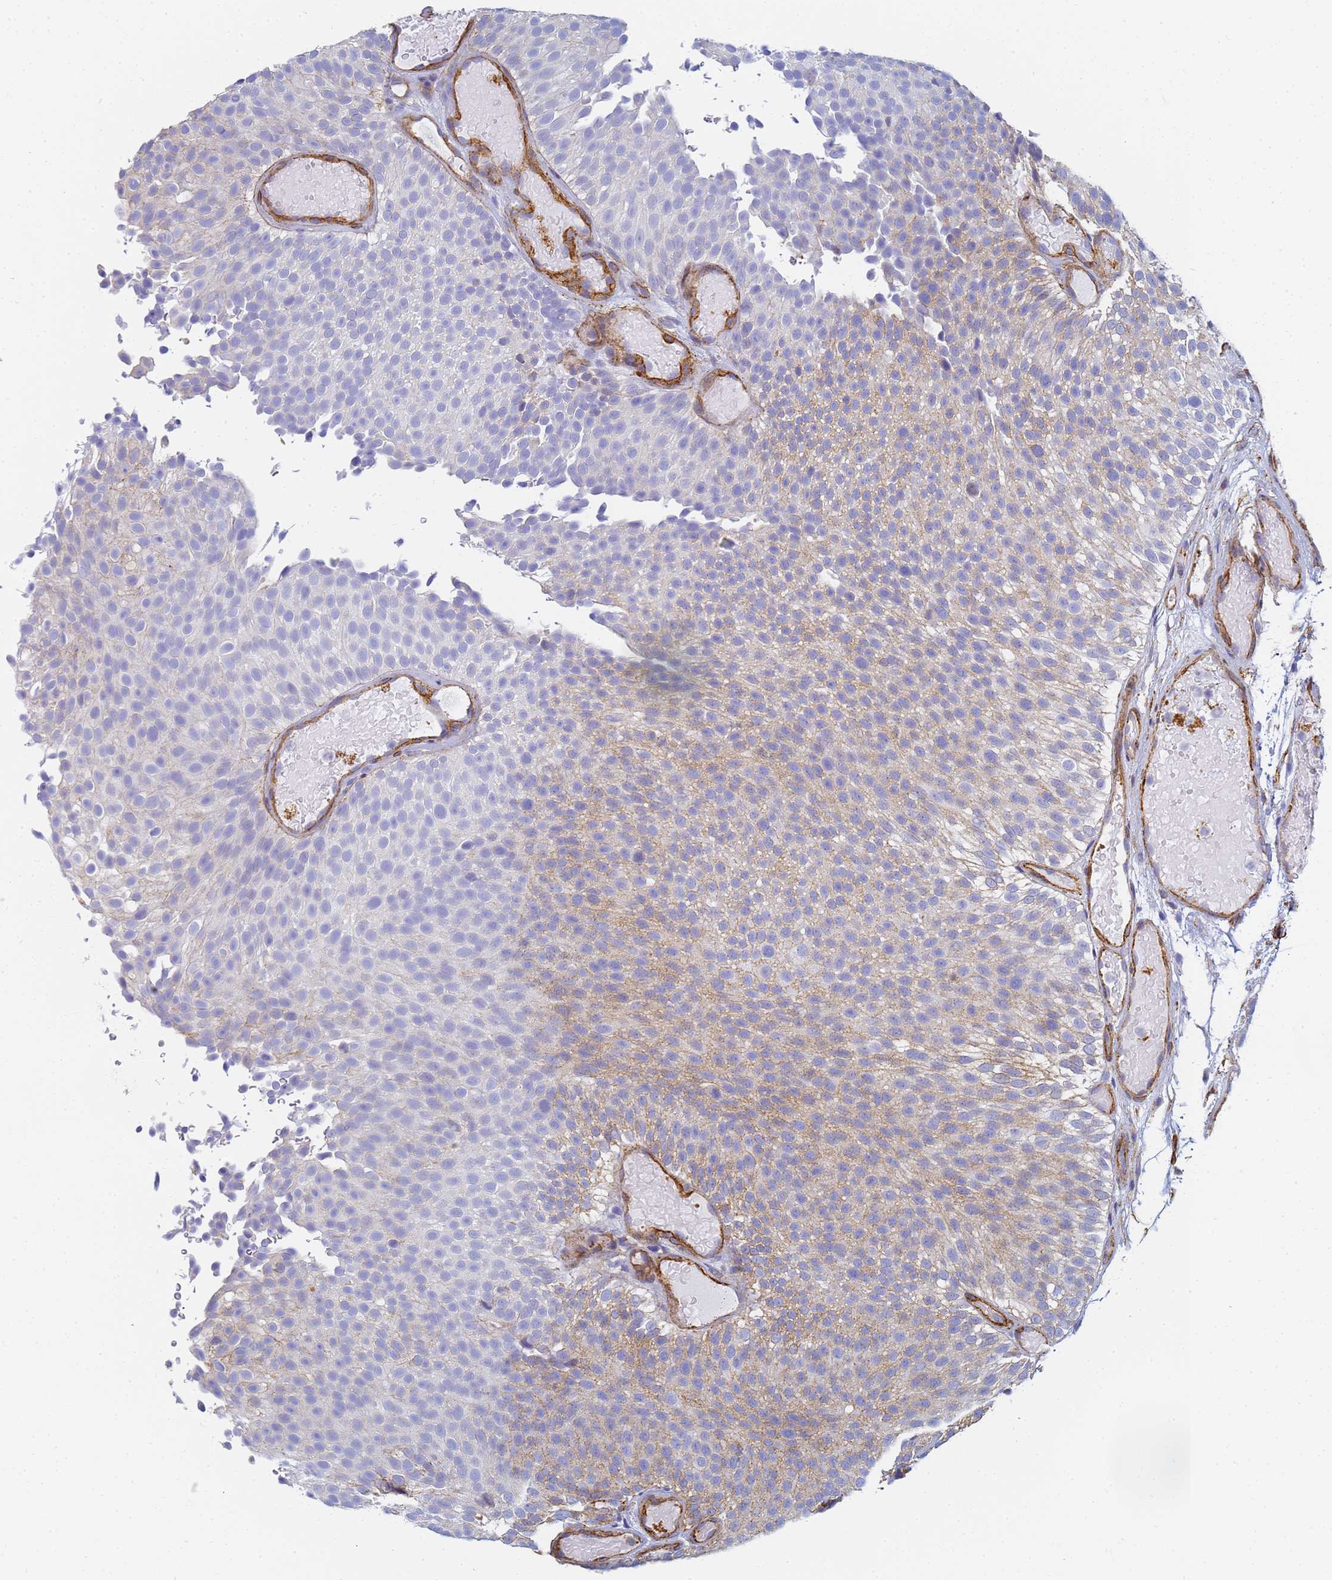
{"staining": {"intensity": "moderate", "quantity": "25%-75%", "location": "cytoplasmic/membranous"}, "tissue": "urothelial cancer", "cell_type": "Tumor cells", "image_type": "cancer", "snomed": [{"axis": "morphology", "description": "Urothelial carcinoma, Low grade"}, {"axis": "topography", "description": "Urinary bladder"}], "caption": "A high-resolution histopathology image shows immunohistochemistry (IHC) staining of low-grade urothelial carcinoma, which exhibits moderate cytoplasmic/membranous expression in about 25%-75% of tumor cells.", "gene": "TPM1", "patient": {"sex": "male", "age": 78}}